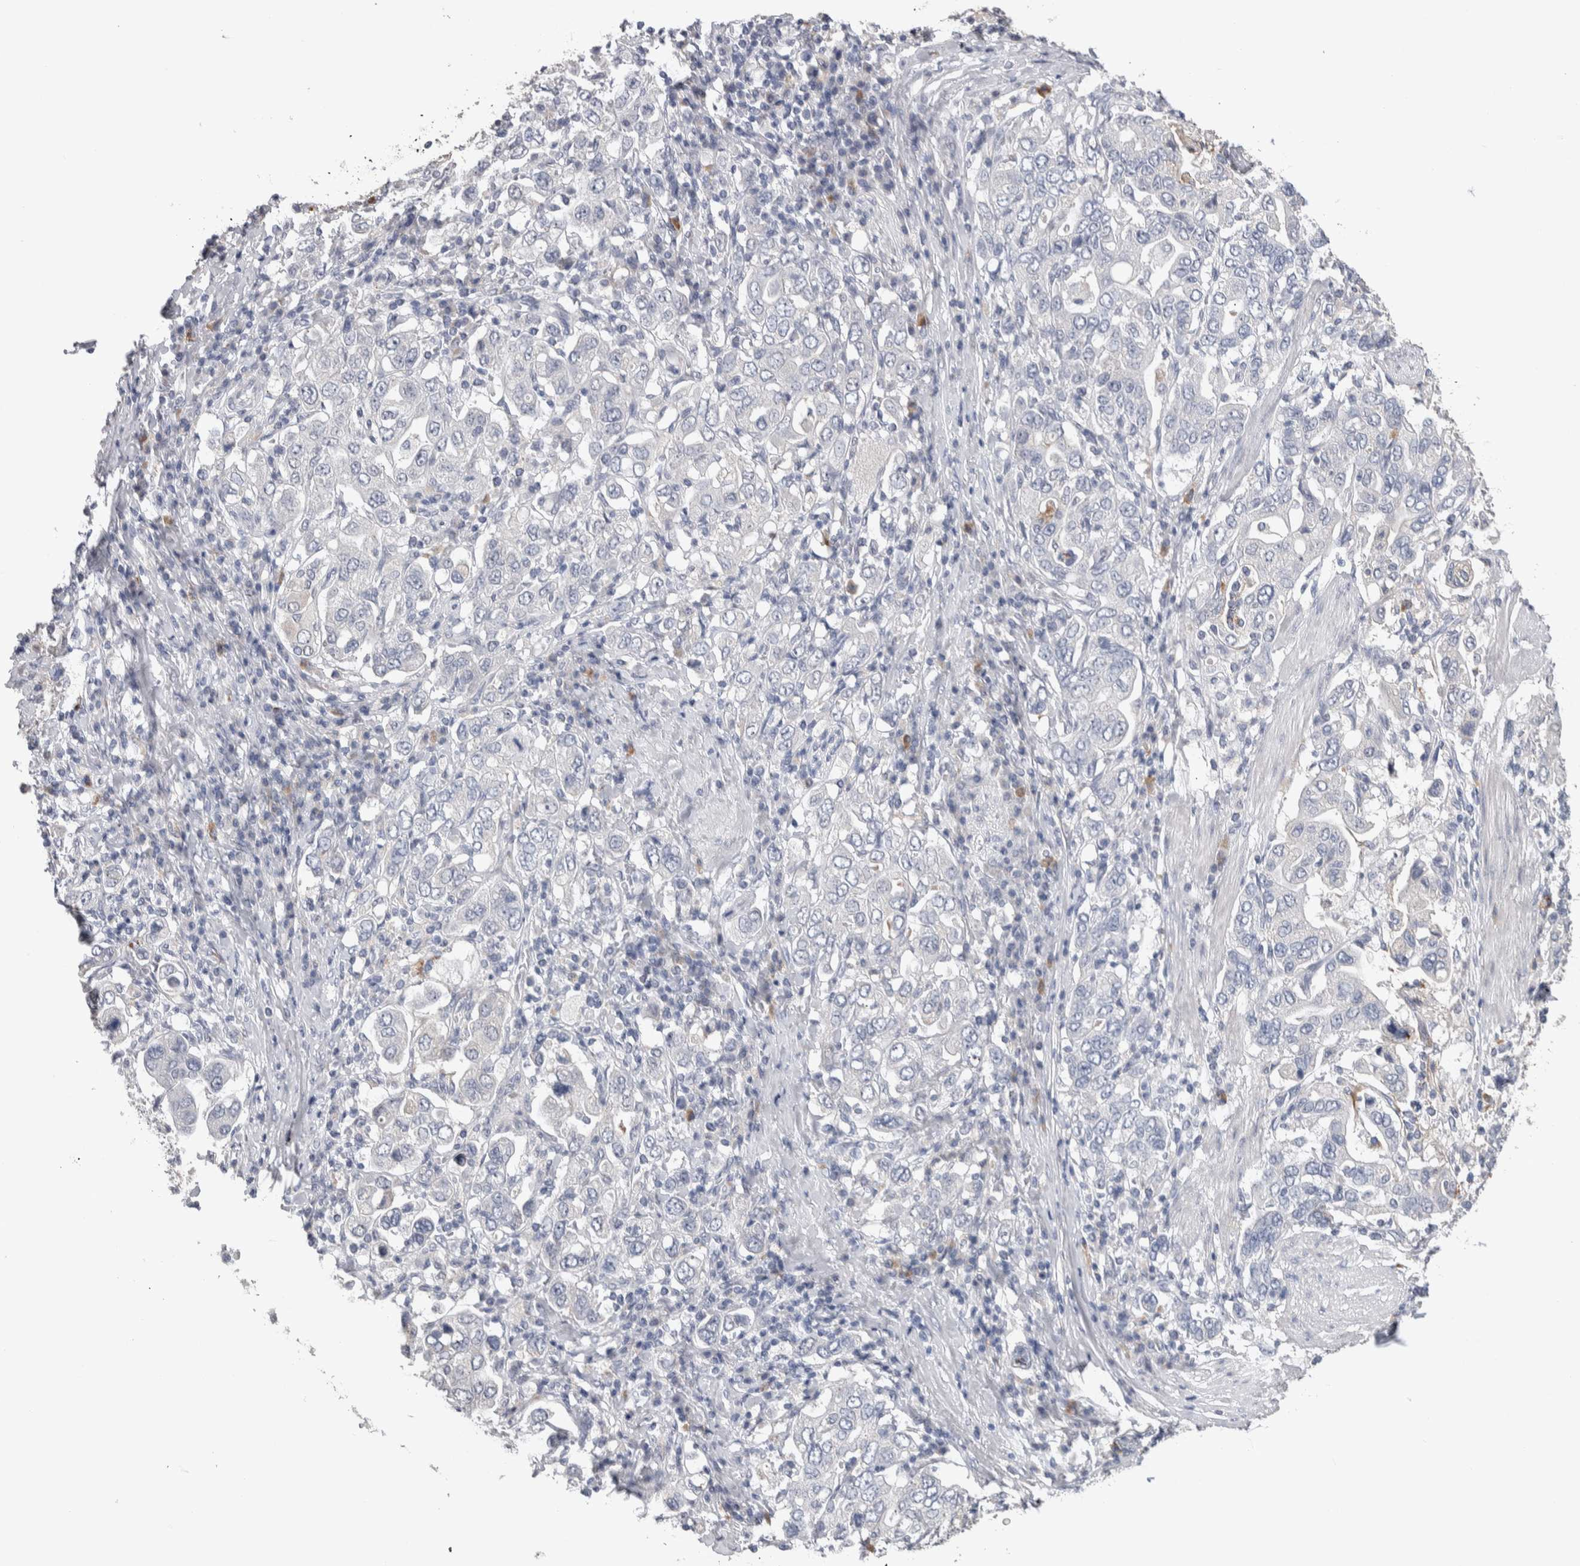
{"staining": {"intensity": "negative", "quantity": "none", "location": "none"}, "tissue": "stomach cancer", "cell_type": "Tumor cells", "image_type": "cancer", "snomed": [{"axis": "morphology", "description": "Adenocarcinoma, NOS"}, {"axis": "topography", "description": "Stomach, upper"}], "caption": "Immunohistochemistry histopathology image of human stomach cancer (adenocarcinoma) stained for a protein (brown), which displays no expression in tumor cells. (IHC, brightfield microscopy, high magnification).", "gene": "TMEM102", "patient": {"sex": "male", "age": 62}}